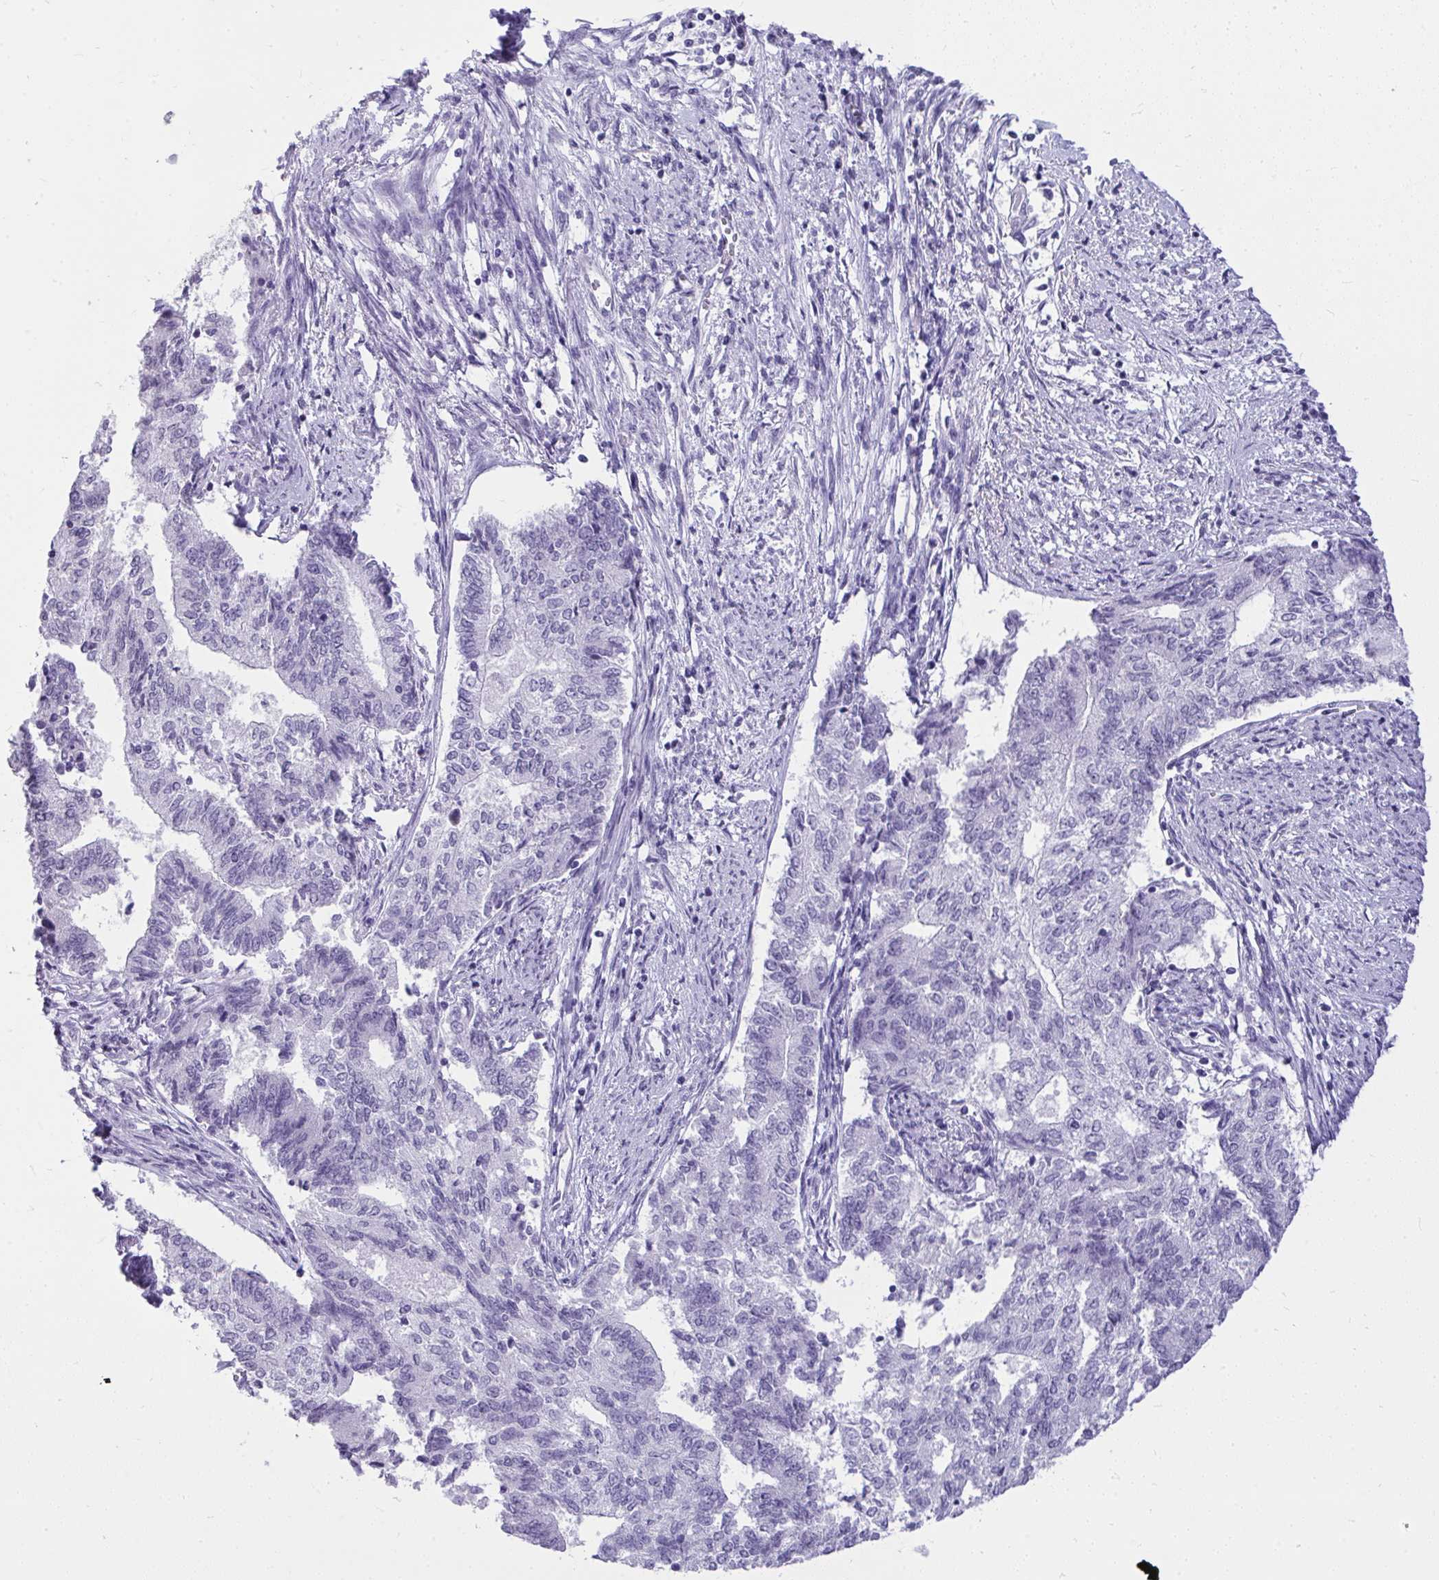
{"staining": {"intensity": "negative", "quantity": "none", "location": "none"}, "tissue": "endometrial cancer", "cell_type": "Tumor cells", "image_type": "cancer", "snomed": [{"axis": "morphology", "description": "Adenocarcinoma, NOS"}, {"axis": "topography", "description": "Endometrium"}], "caption": "Protein analysis of adenocarcinoma (endometrial) displays no significant expression in tumor cells.", "gene": "PRM2", "patient": {"sex": "female", "age": 65}}